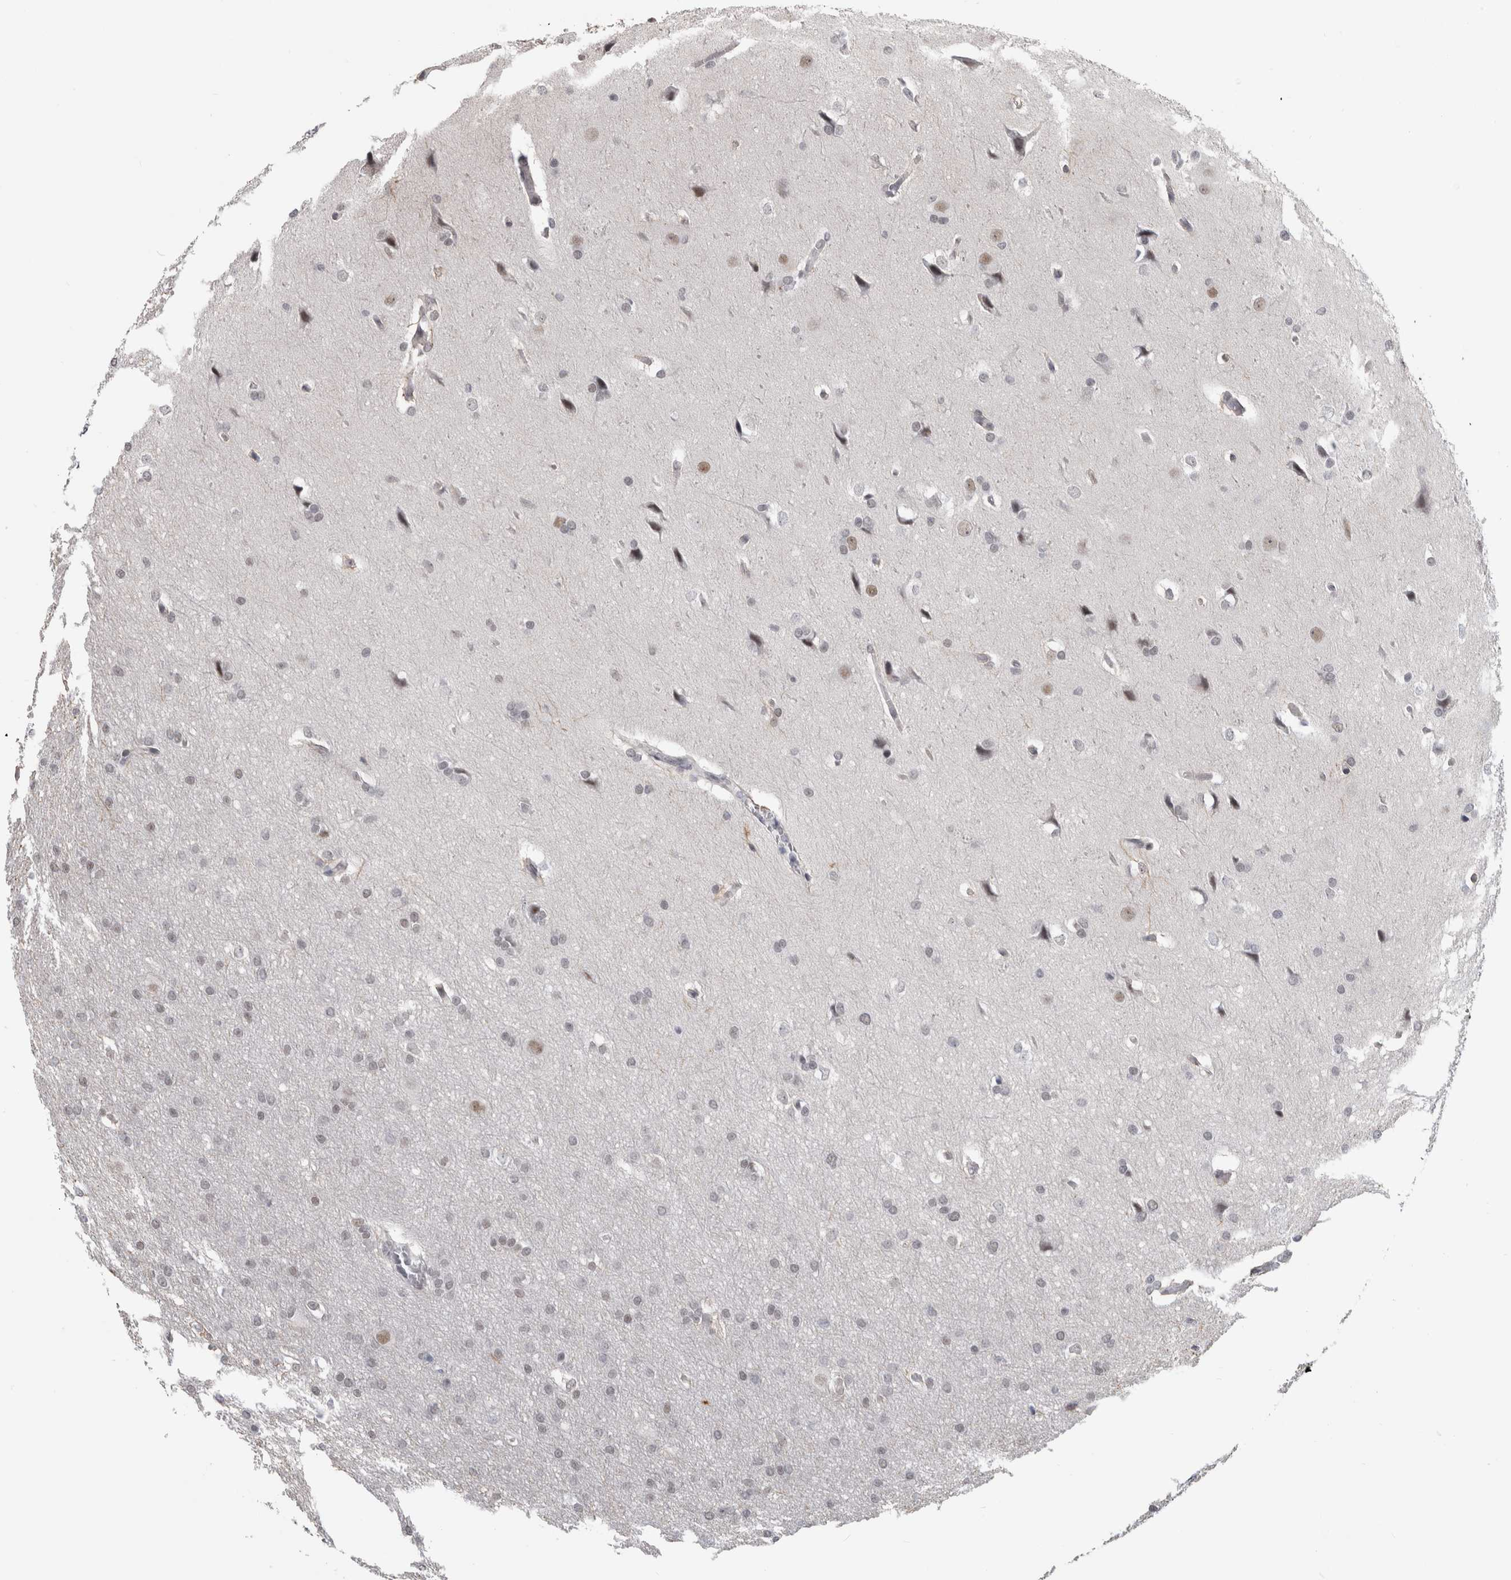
{"staining": {"intensity": "weak", "quantity": "<25%", "location": "nuclear"}, "tissue": "glioma", "cell_type": "Tumor cells", "image_type": "cancer", "snomed": [{"axis": "morphology", "description": "Glioma, malignant, Low grade"}, {"axis": "topography", "description": "Brain"}], "caption": "Immunohistochemical staining of malignant glioma (low-grade) shows no significant expression in tumor cells.", "gene": "ARID4B", "patient": {"sex": "female", "age": 37}}